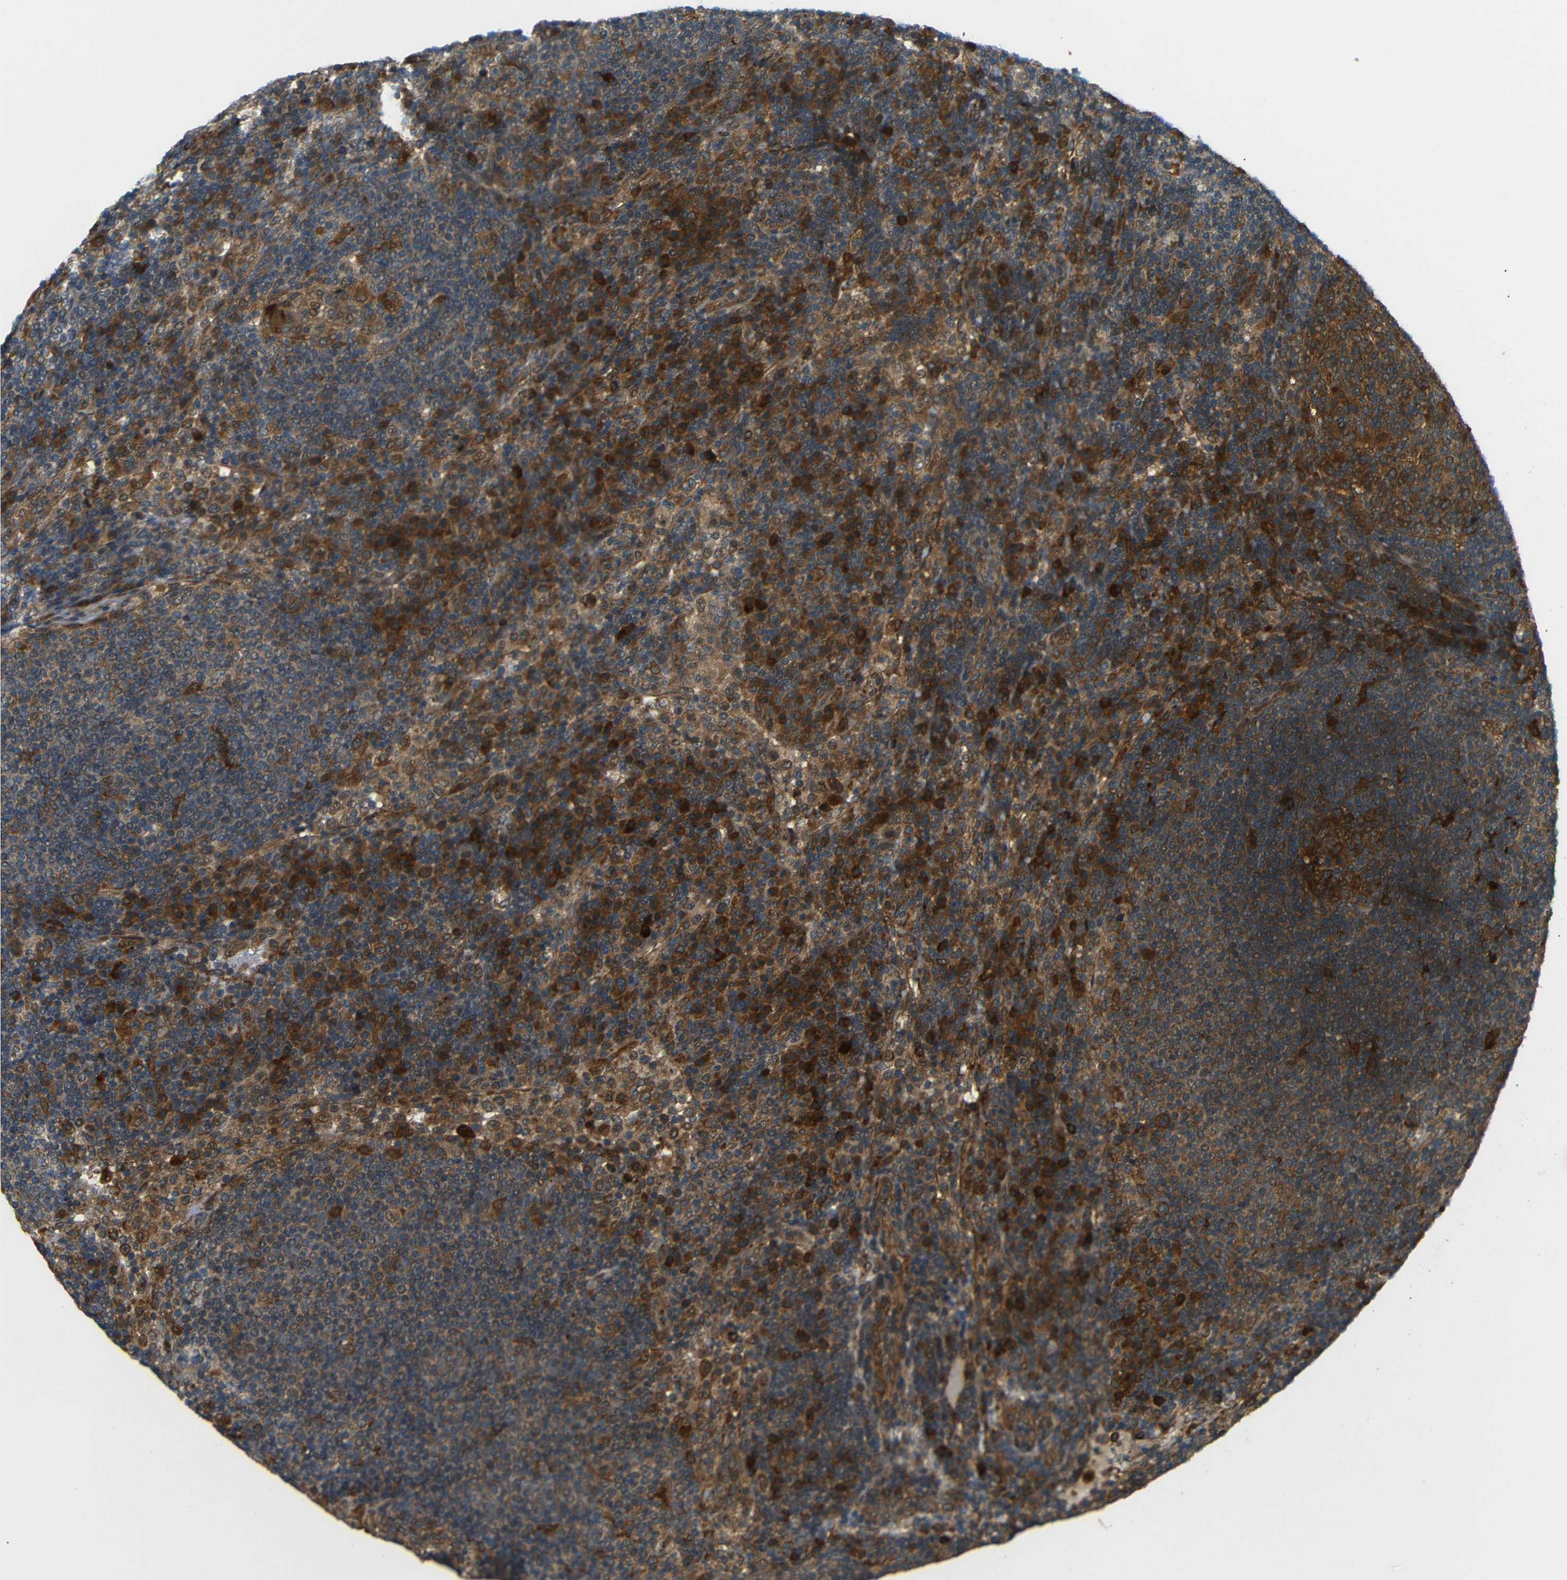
{"staining": {"intensity": "moderate", "quantity": ">75%", "location": "cytoplasmic/membranous"}, "tissue": "lymph node", "cell_type": "Germinal center cells", "image_type": "normal", "snomed": [{"axis": "morphology", "description": "Normal tissue, NOS"}, {"axis": "topography", "description": "Lymph node"}], "caption": "Immunohistochemical staining of benign lymph node shows moderate cytoplasmic/membranous protein positivity in approximately >75% of germinal center cells.", "gene": "EPHB2", "patient": {"sex": "female", "age": 53}}